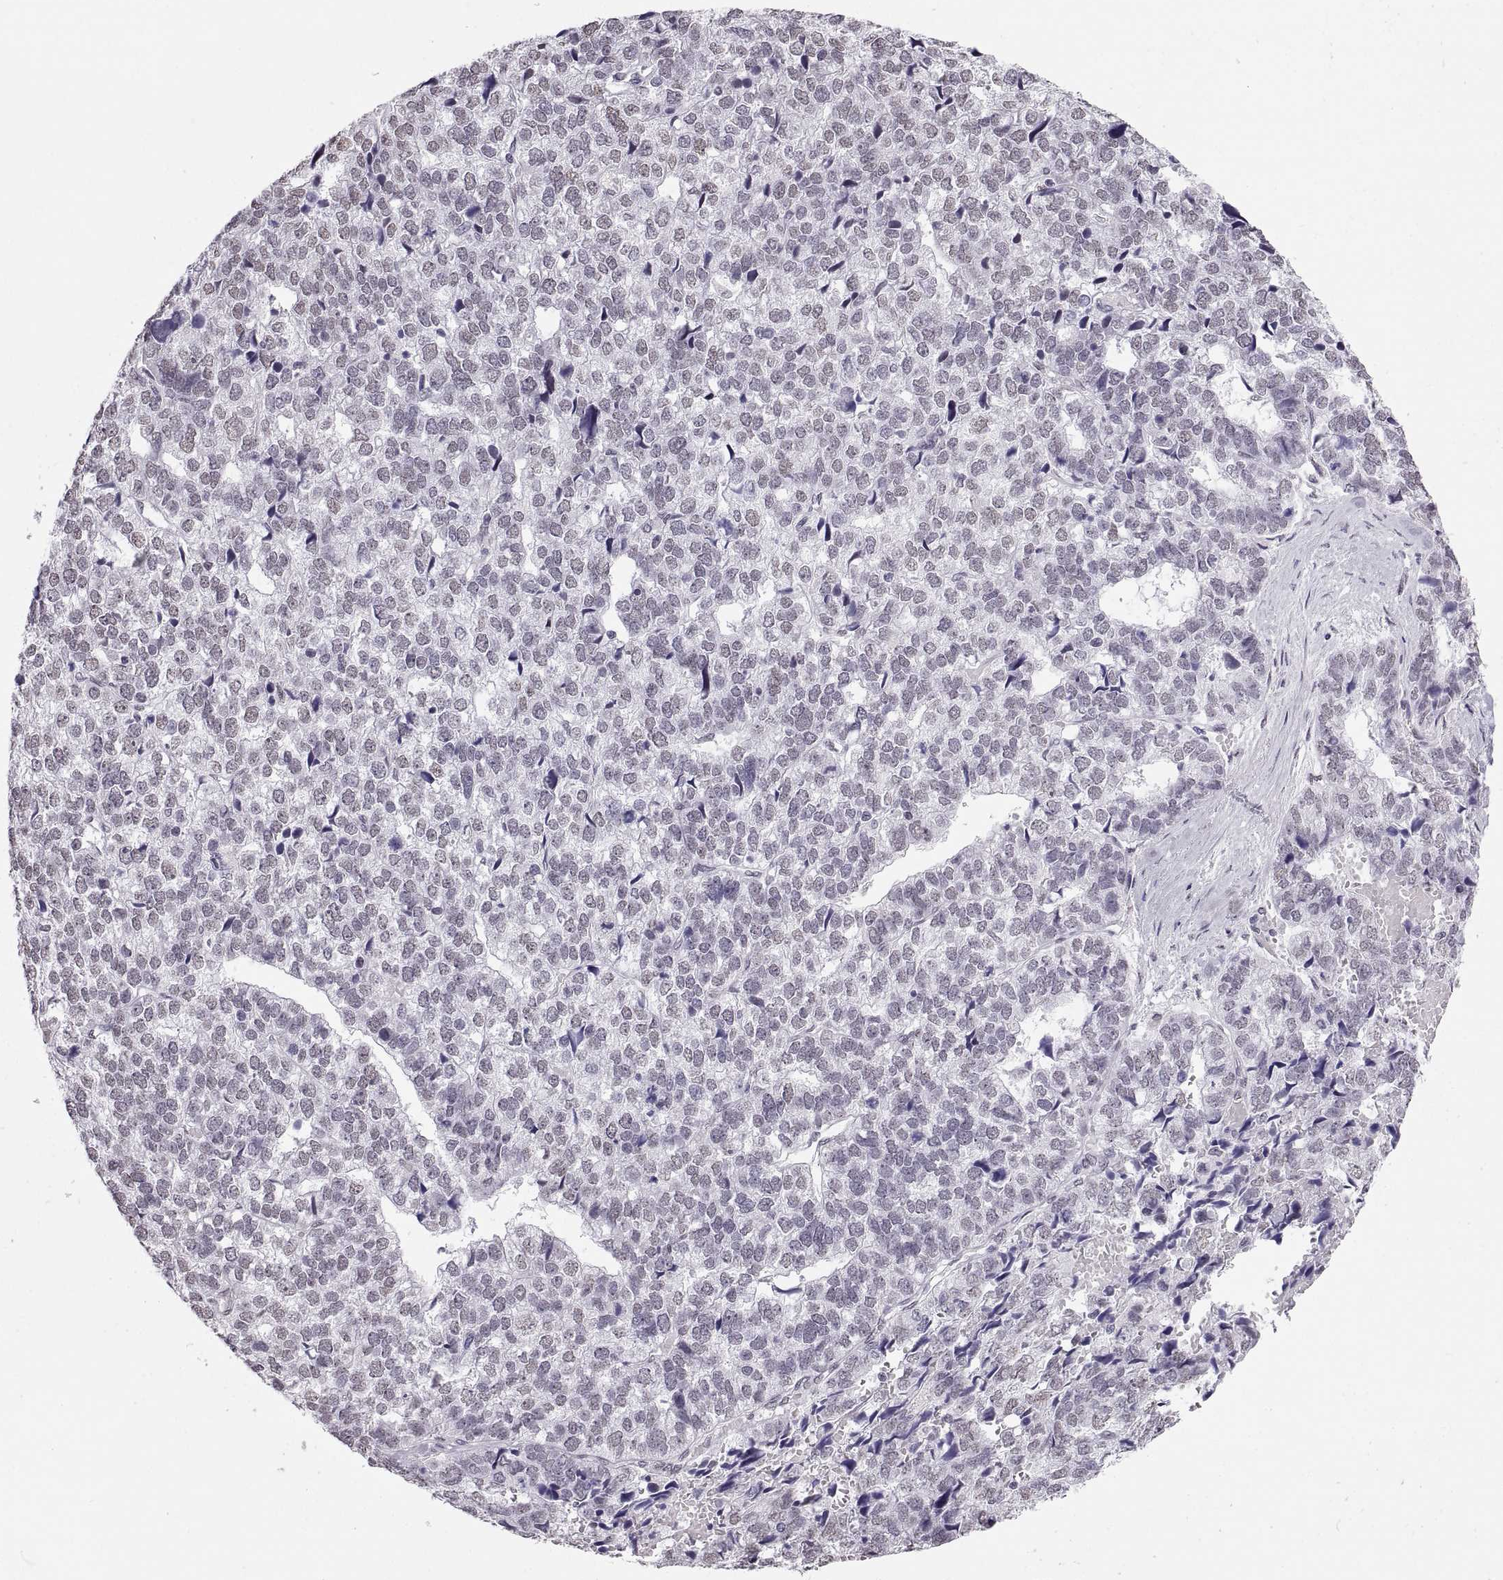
{"staining": {"intensity": "negative", "quantity": "none", "location": "none"}, "tissue": "stomach cancer", "cell_type": "Tumor cells", "image_type": "cancer", "snomed": [{"axis": "morphology", "description": "Adenocarcinoma, NOS"}, {"axis": "topography", "description": "Stomach"}], "caption": "Tumor cells are negative for protein expression in human adenocarcinoma (stomach).", "gene": "CARTPT", "patient": {"sex": "male", "age": 69}}